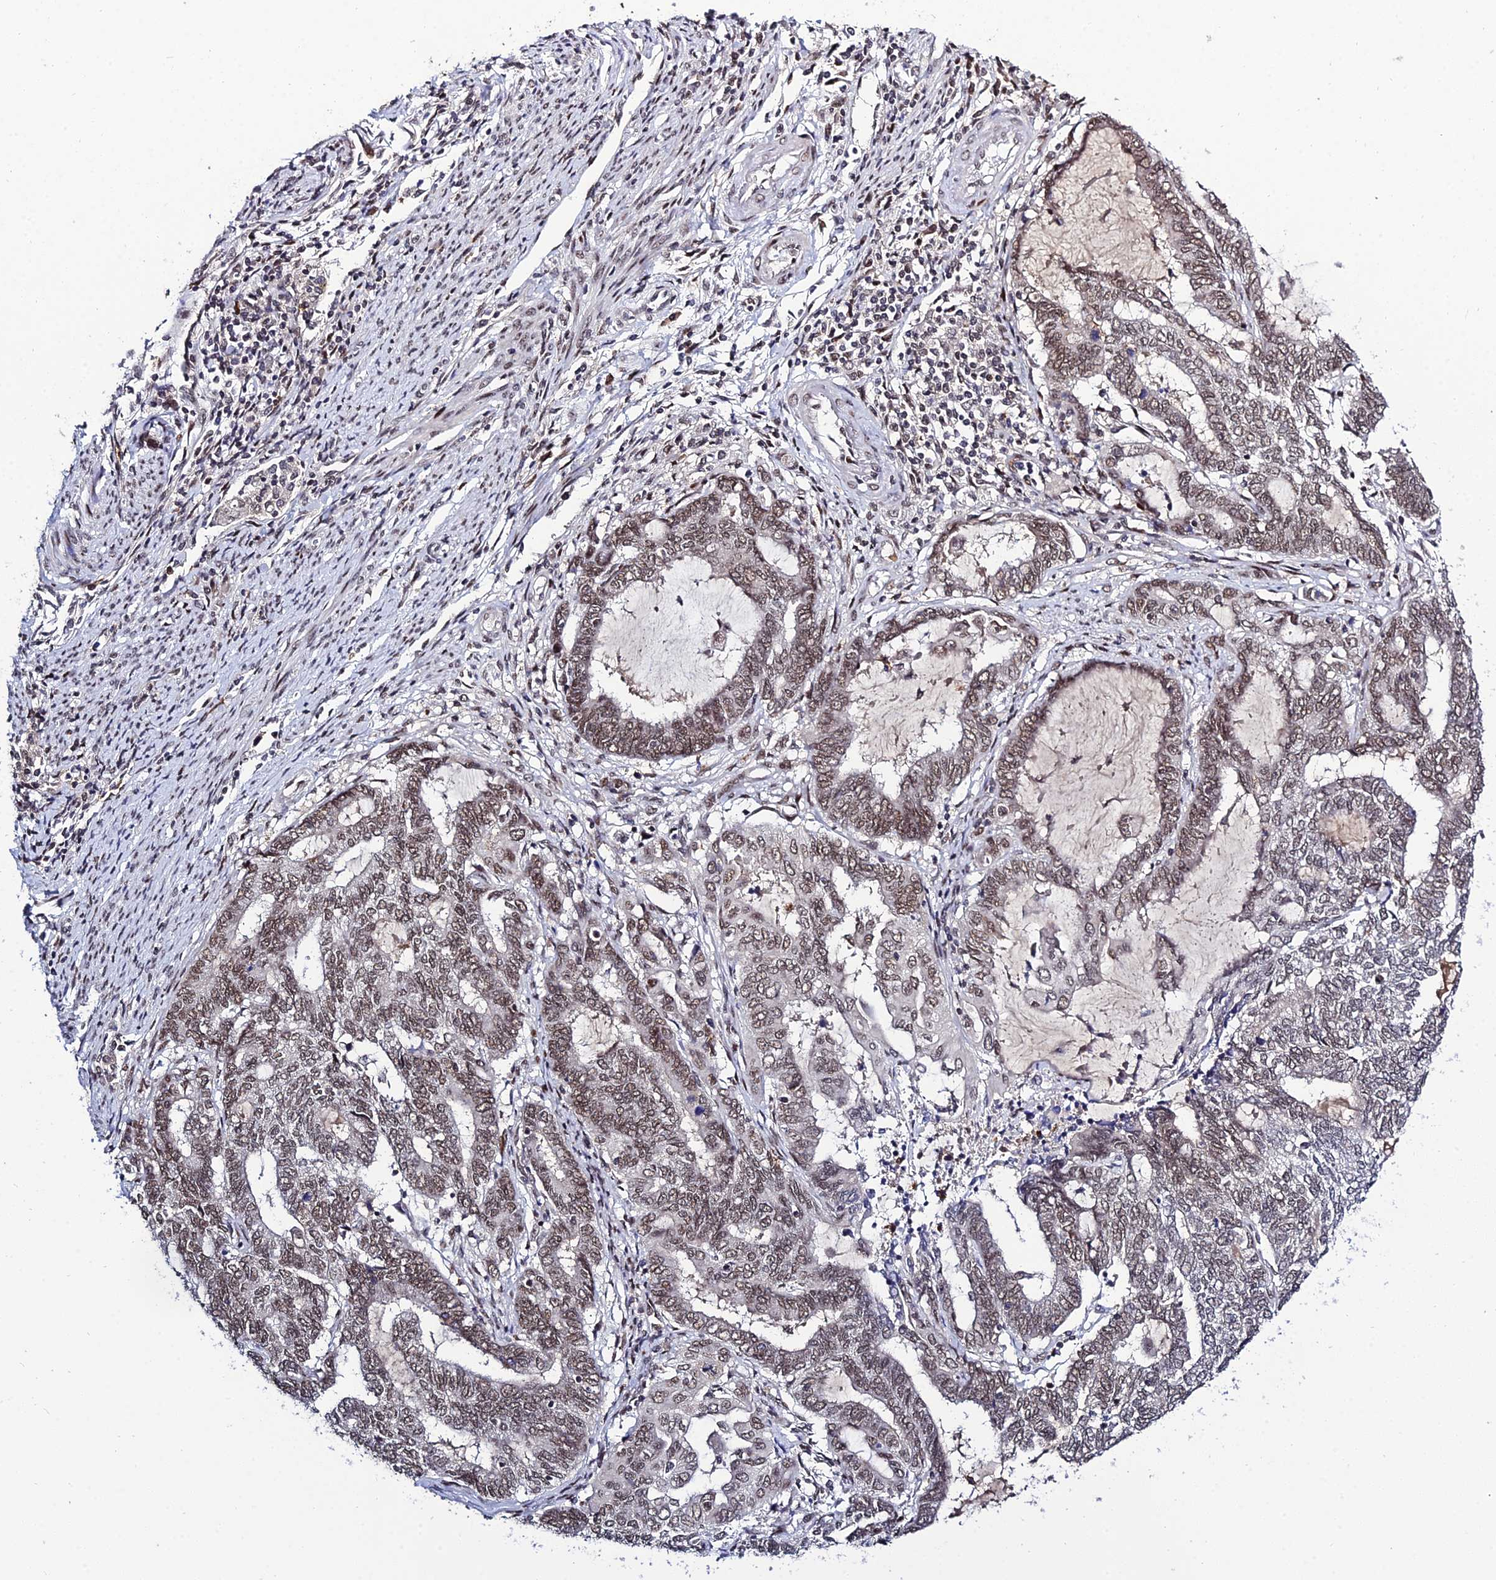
{"staining": {"intensity": "moderate", "quantity": "25%-75%", "location": "nuclear"}, "tissue": "endometrial cancer", "cell_type": "Tumor cells", "image_type": "cancer", "snomed": [{"axis": "morphology", "description": "Adenocarcinoma, NOS"}, {"axis": "topography", "description": "Uterus"}, {"axis": "topography", "description": "Endometrium"}], "caption": "An image of human endometrial adenocarcinoma stained for a protein displays moderate nuclear brown staining in tumor cells. Using DAB (brown) and hematoxylin (blue) stains, captured at high magnification using brightfield microscopy.", "gene": "SYT15", "patient": {"sex": "female", "age": 70}}